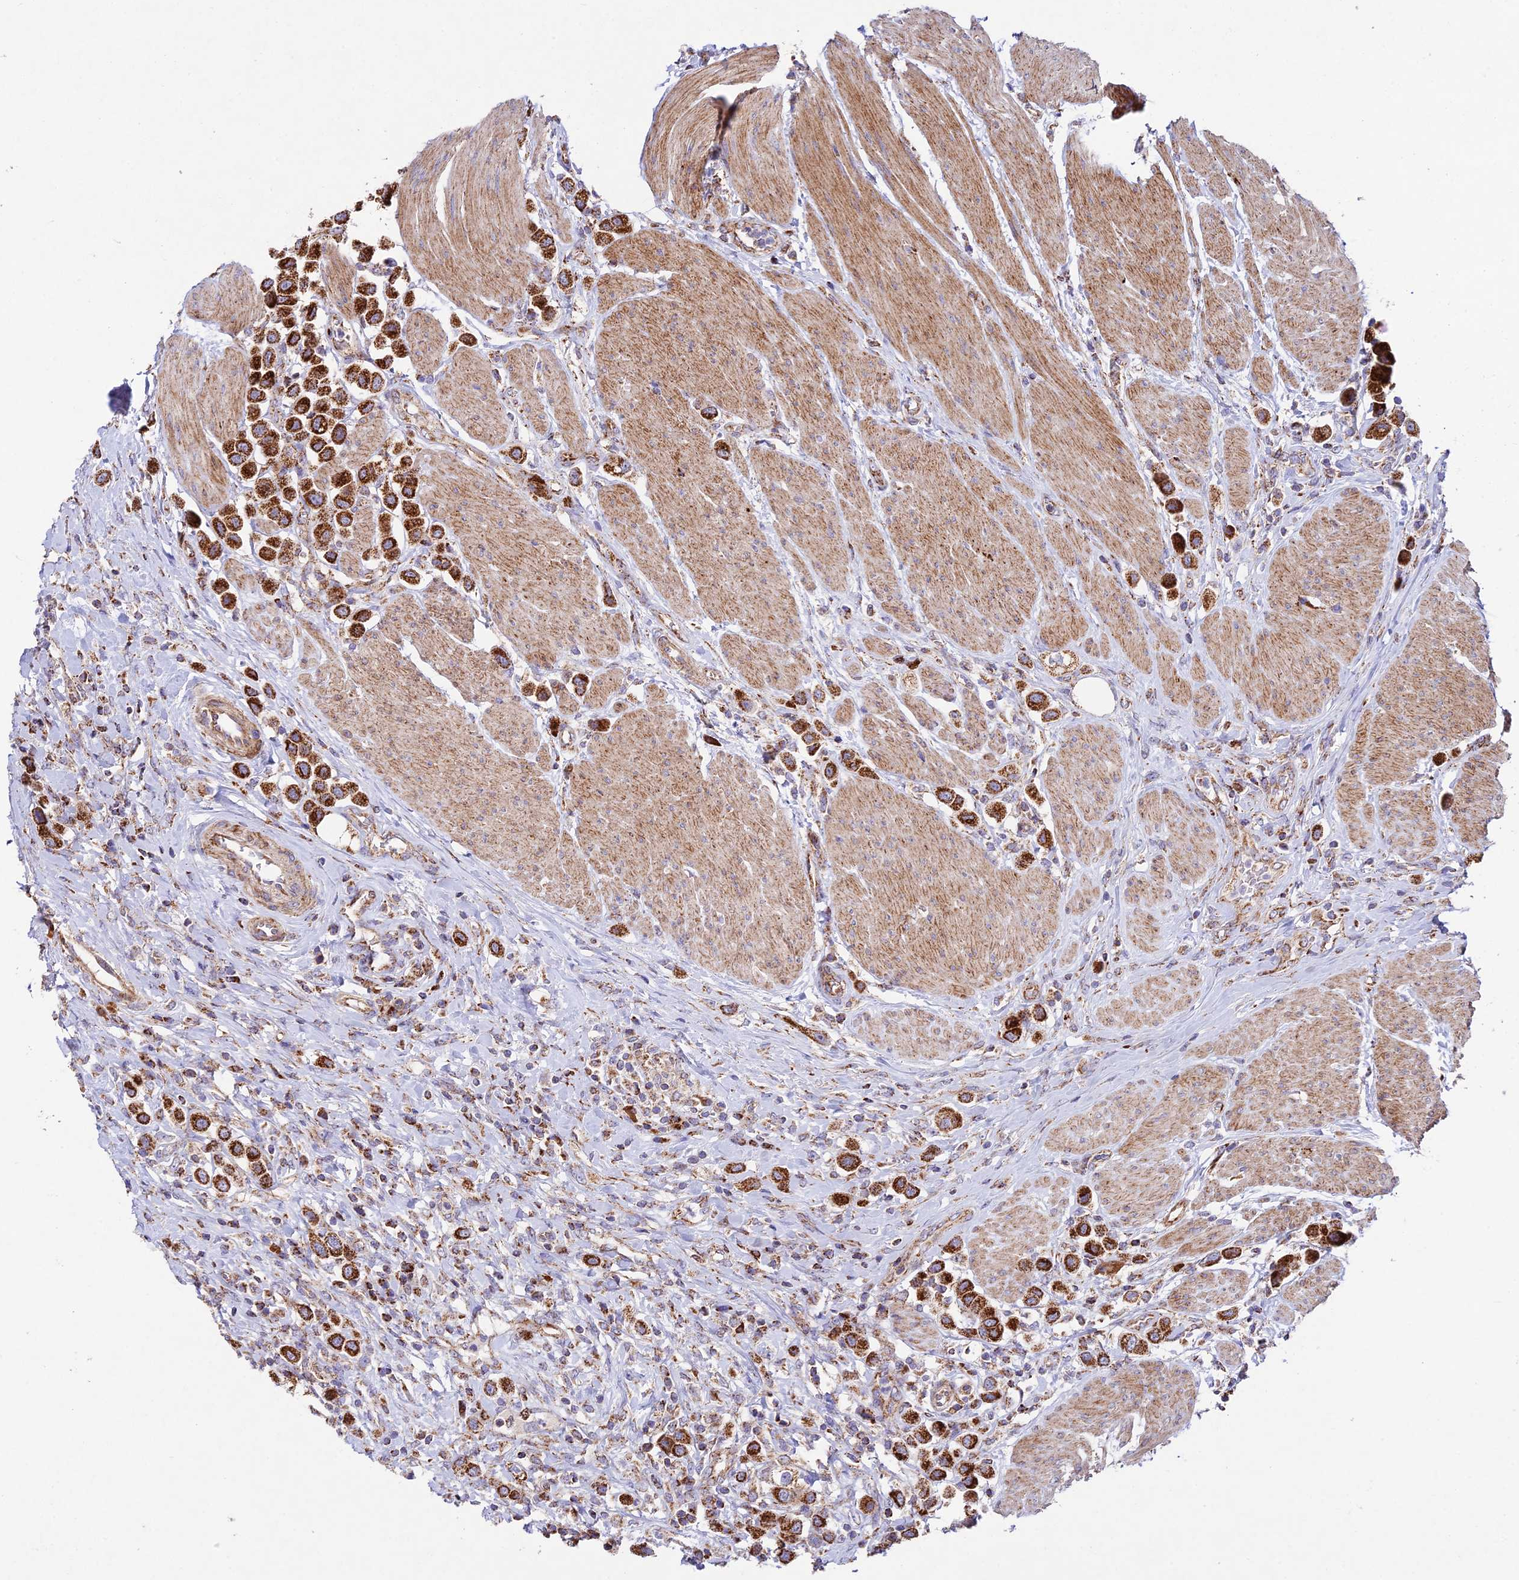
{"staining": {"intensity": "strong", "quantity": ">75%", "location": "cytoplasmic/membranous"}, "tissue": "urothelial cancer", "cell_type": "Tumor cells", "image_type": "cancer", "snomed": [{"axis": "morphology", "description": "Urothelial carcinoma, High grade"}, {"axis": "topography", "description": "Urinary bladder"}], "caption": "Tumor cells display strong cytoplasmic/membranous staining in approximately >75% of cells in urothelial cancer. (Brightfield microscopy of DAB IHC at high magnification).", "gene": "KHDC3L", "patient": {"sex": "male", "age": 50}}